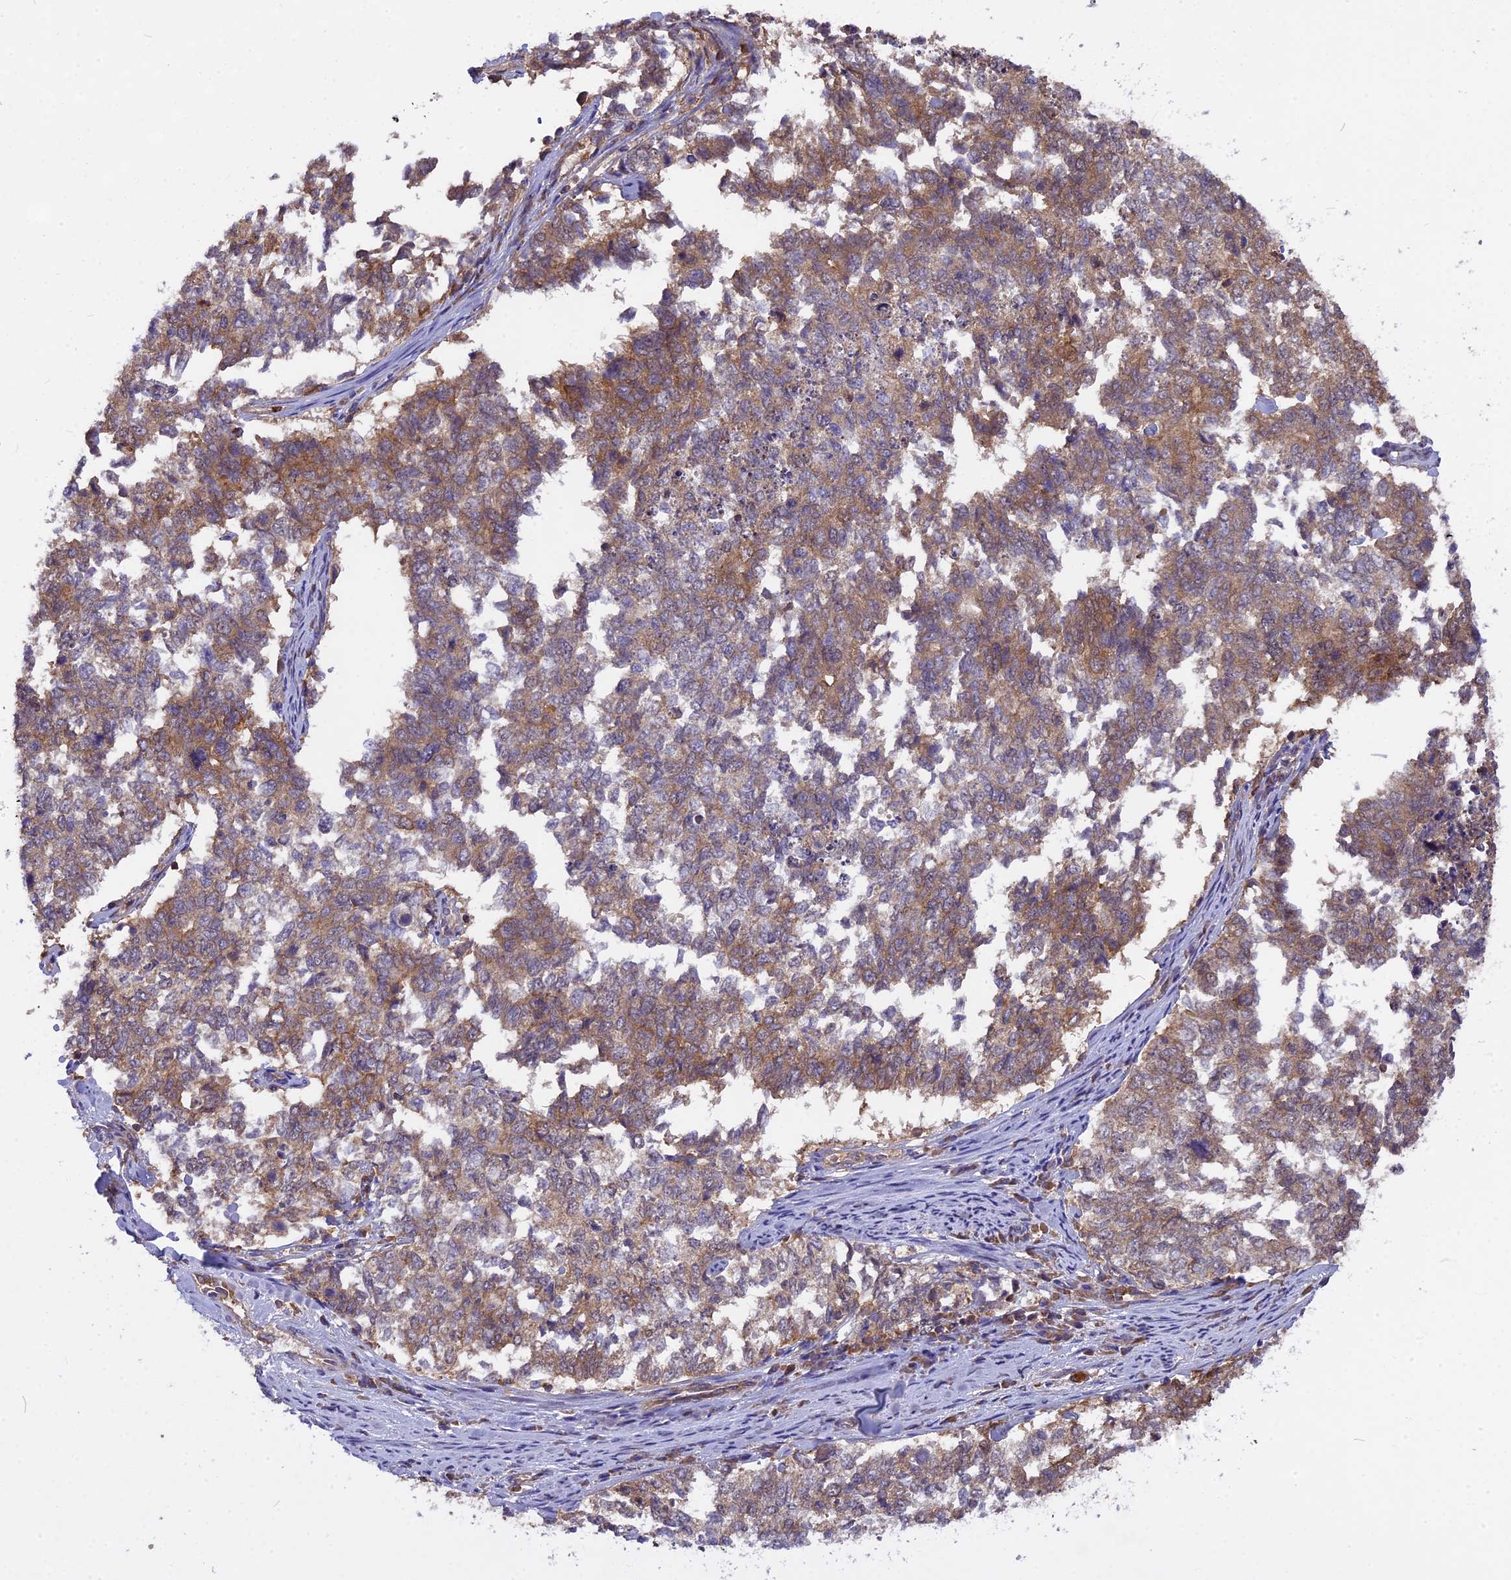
{"staining": {"intensity": "moderate", "quantity": ">75%", "location": "cytoplasmic/membranous"}, "tissue": "cervical cancer", "cell_type": "Tumor cells", "image_type": "cancer", "snomed": [{"axis": "morphology", "description": "Squamous cell carcinoma, NOS"}, {"axis": "topography", "description": "Cervix"}], "caption": "Cervical squamous cell carcinoma tissue exhibits moderate cytoplasmic/membranous expression in about >75% of tumor cells Nuclei are stained in blue.", "gene": "MYO9B", "patient": {"sex": "female", "age": 63}}